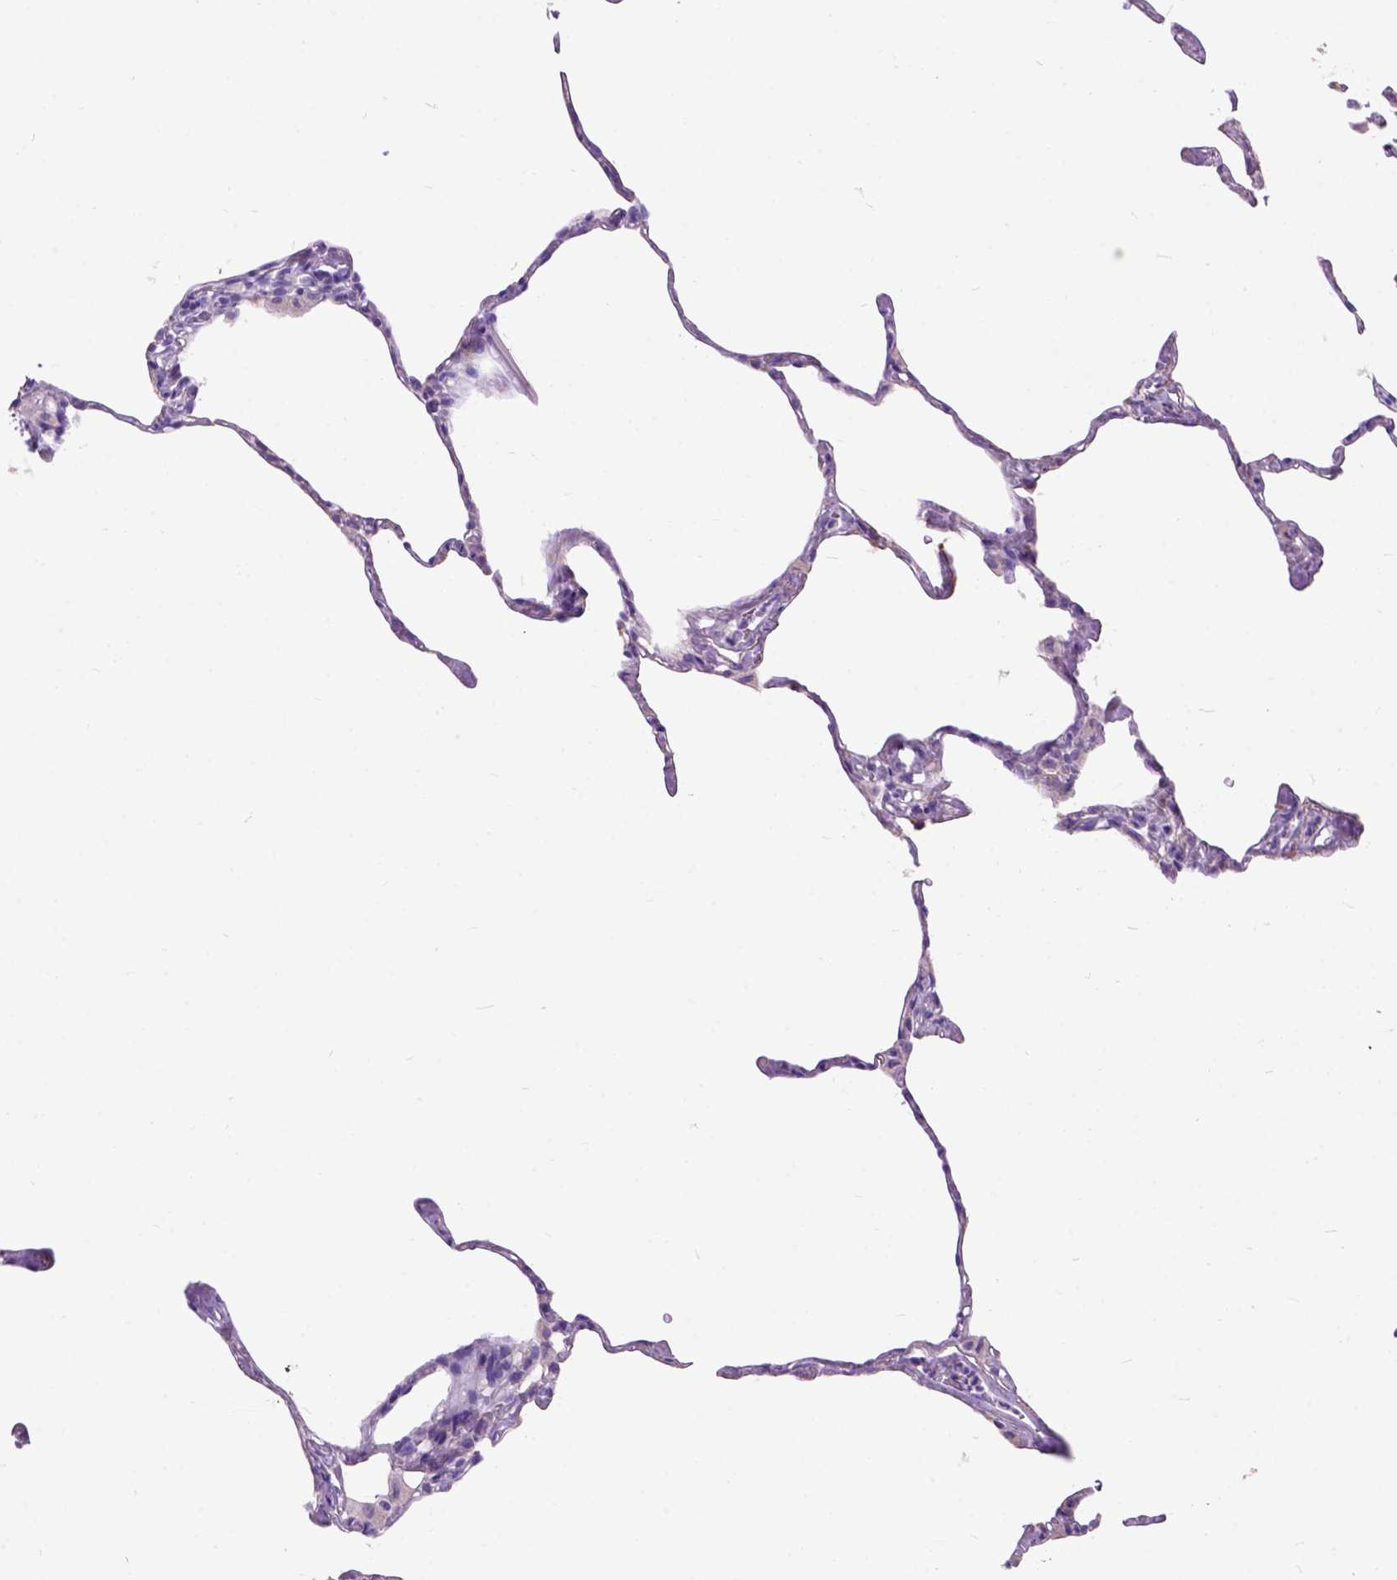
{"staining": {"intensity": "negative", "quantity": "none", "location": "none"}, "tissue": "lung", "cell_type": "Alveolar cells", "image_type": "normal", "snomed": [{"axis": "morphology", "description": "Normal tissue, NOS"}, {"axis": "topography", "description": "Lung"}], "caption": "Immunohistochemical staining of normal lung displays no significant staining in alveolar cells.", "gene": "MAPT", "patient": {"sex": "male", "age": 65}}